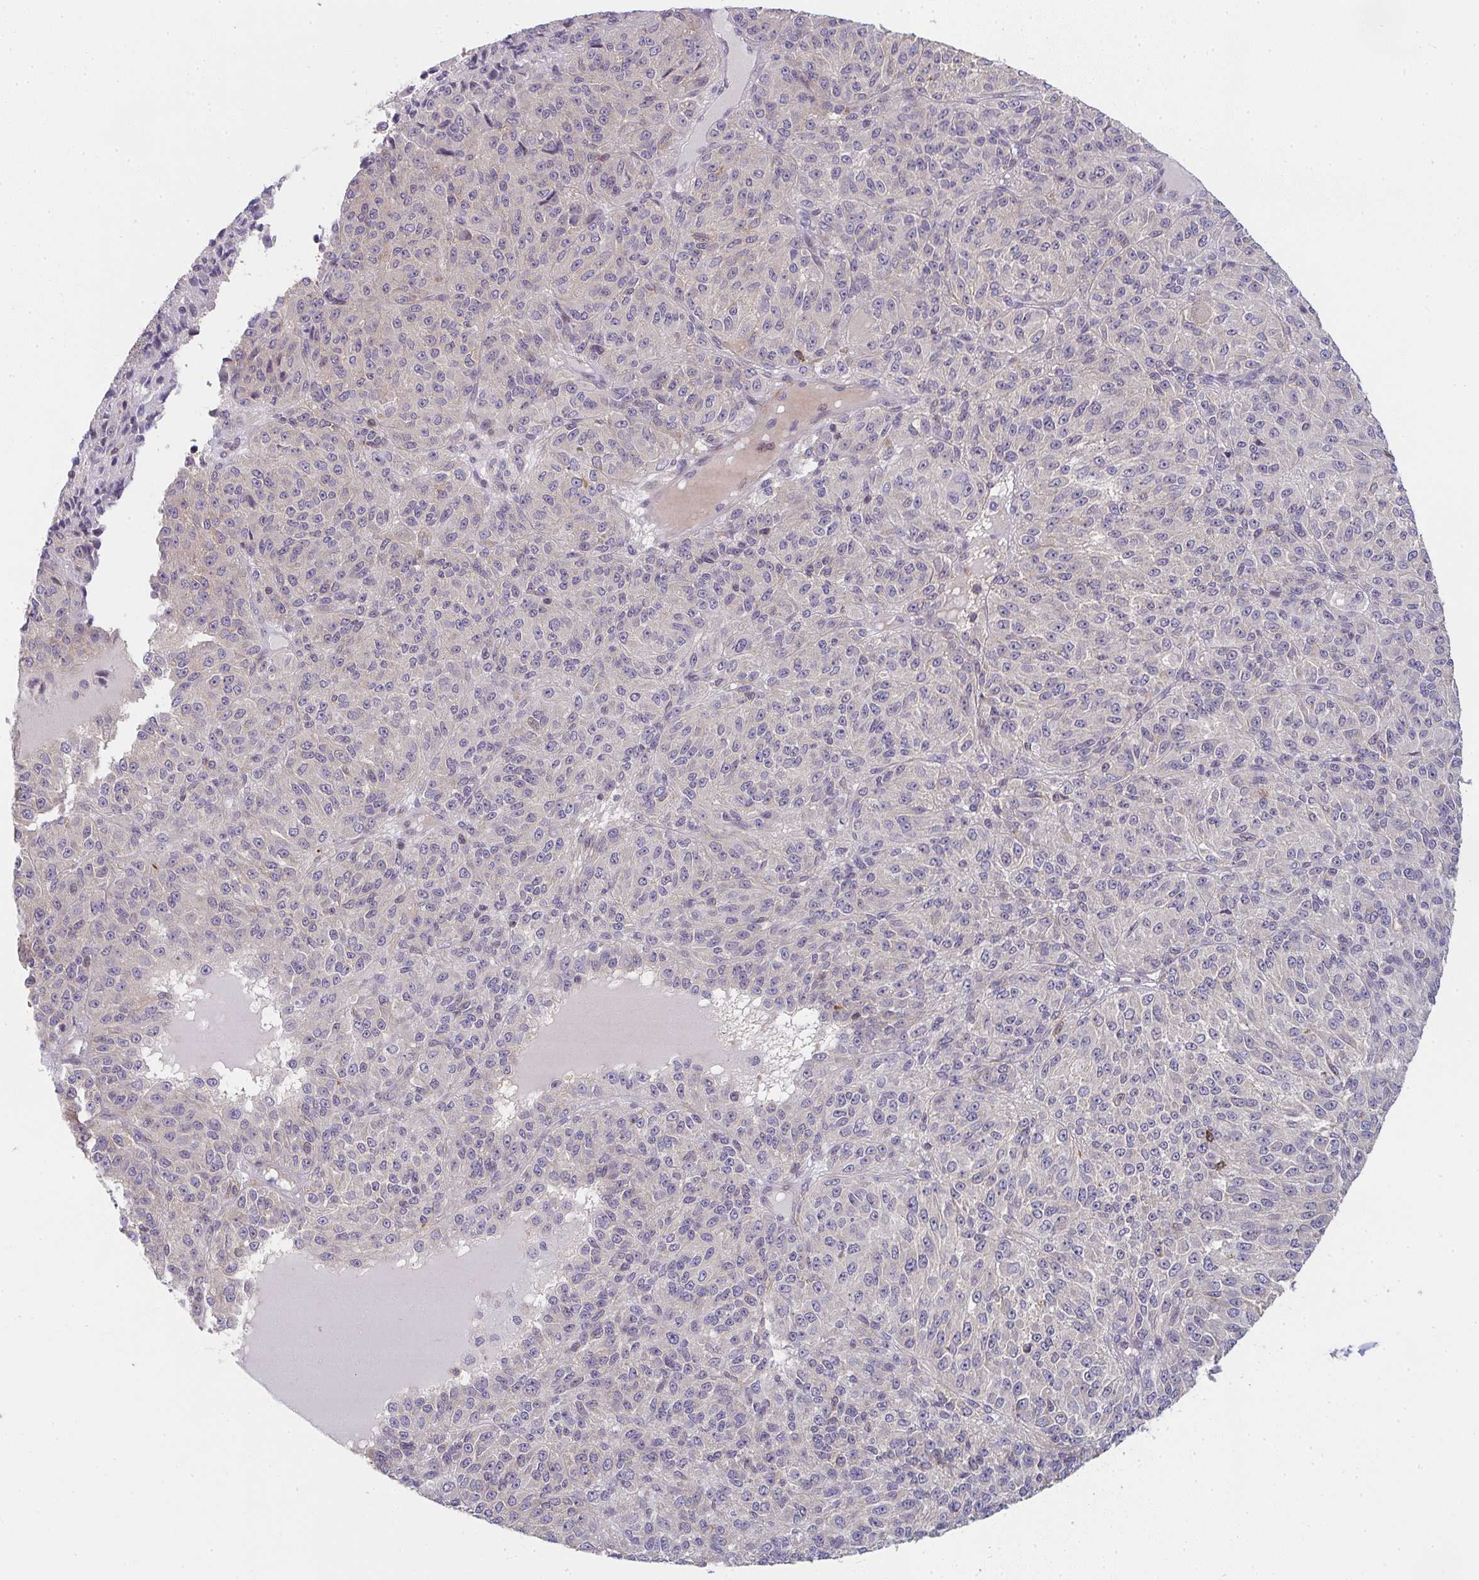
{"staining": {"intensity": "moderate", "quantity": "25%-75%", "location": "cytoplasmic/membranous"}, "tissue": "melanoma", "cell_type": "Tumor cells", "image_type": "cancer", "snomed": [{"axis": "morphology", "description": "Malignant melanoma, Metastatic site"}, {"axis": "topography", "description": "Brain"}], "caption": "Melanoma stained with a brown dye displays moderate cytoplasmic/membranous positive expression in approximately 25%-75% of tumor cells.", "gene": "CSF3R", "patient": {"sex": "female", "age": 56}}